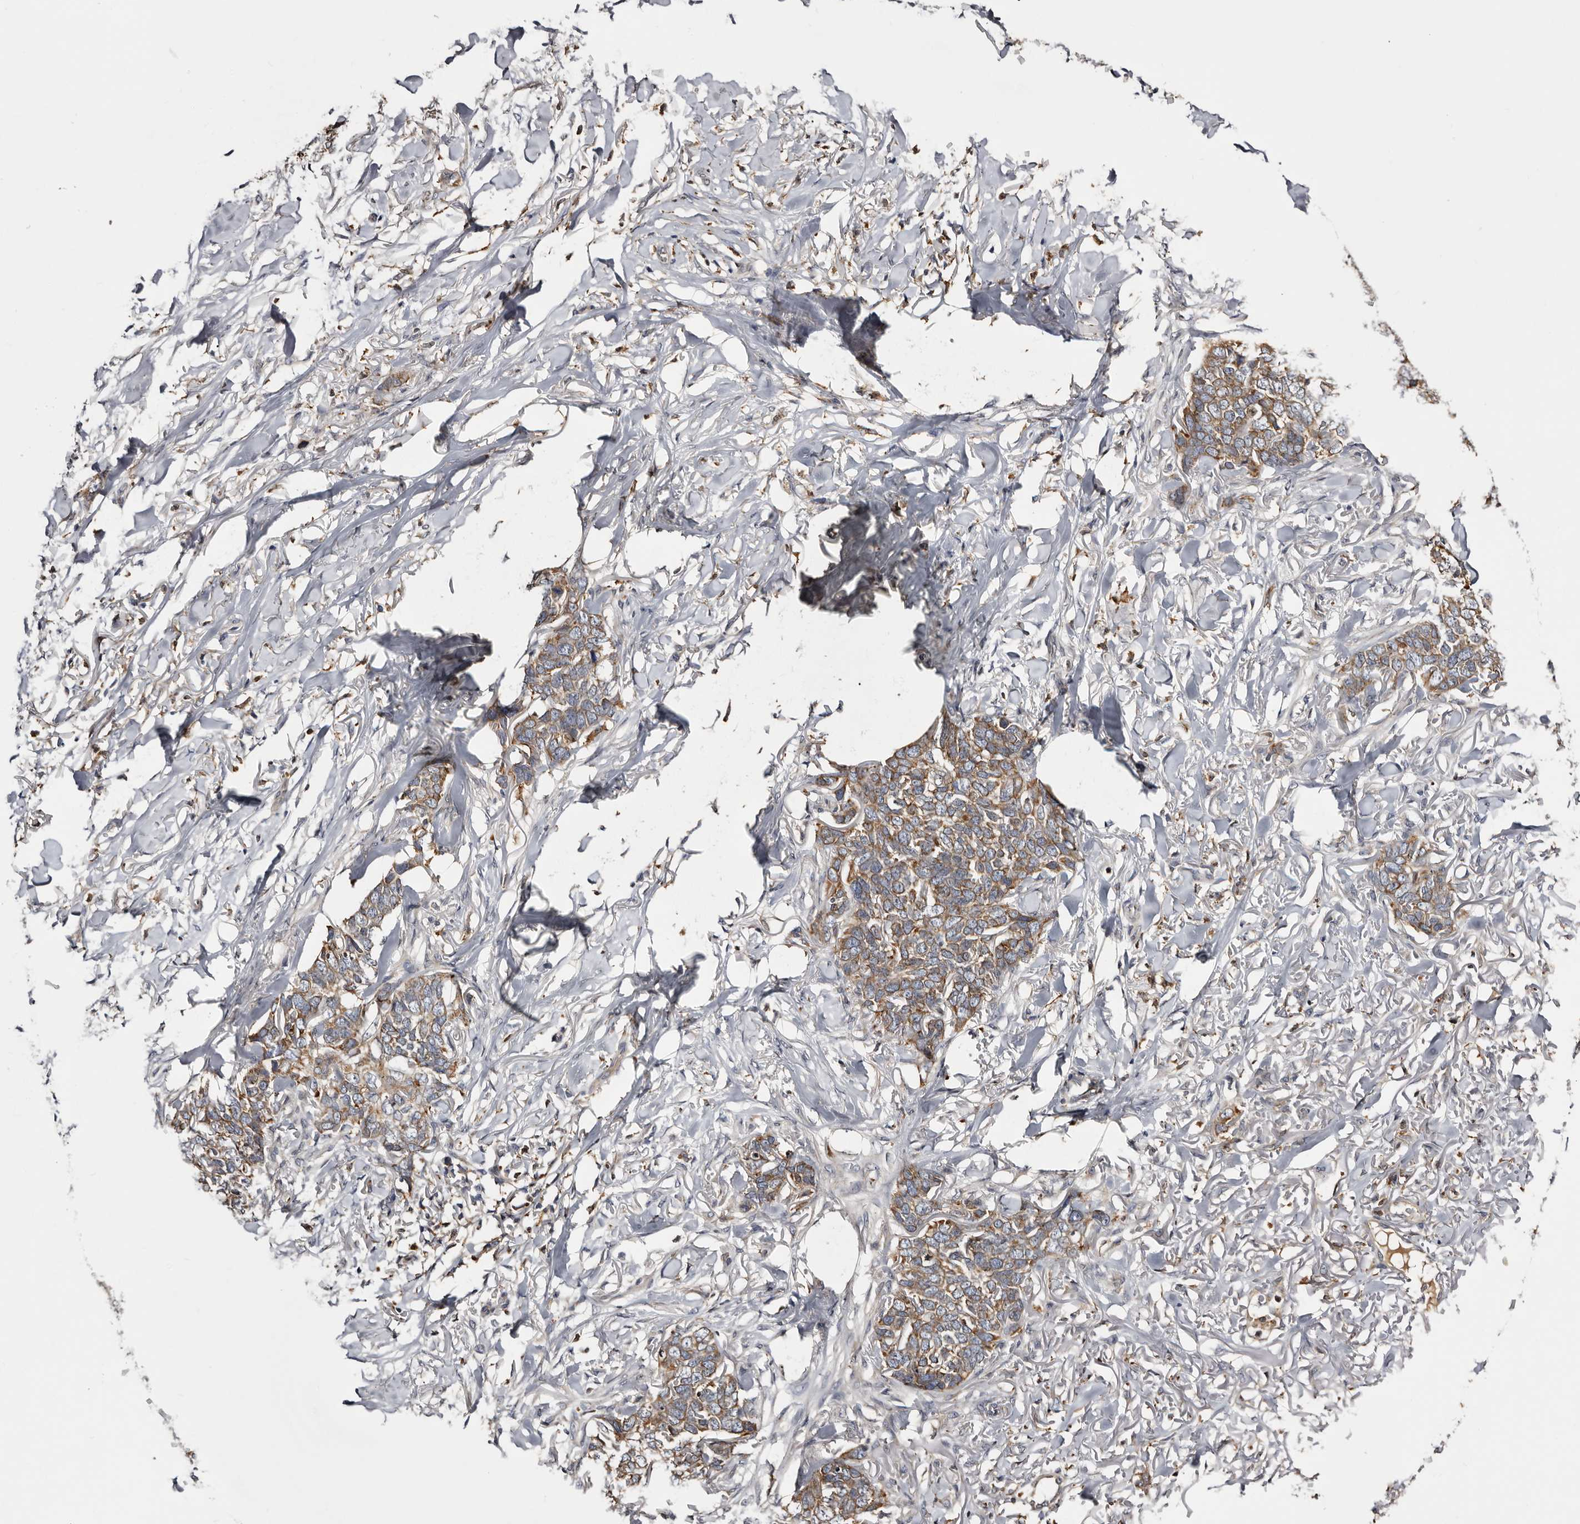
{"staining": {"intensity": "moderate", "quantity": ">75%", "location": "cytoplasmic/membranous"}, "tissue": "skin cancer", "cell_type": "Tumor cells", "image_type": "cancer", "snomed": [{"axis": "morphology", "description": "Normal tissue, NOS"}, {"axis": "morphology", "description": "Basal cell carcinoma"}, {"axis": "topography", "description": "Skin"}], "caption": "The immunohistochemical stain shows moderate cytoplasmic/membranous expression in tumor cells of basal cell carcinoma (skin) tissue. Using DAB (brown) and hematoxylin (blue) stains, captured at high magnification using brightfield microscopy.", "gene": "INKA2", "patient": {"sex": "male", "age": 77}}